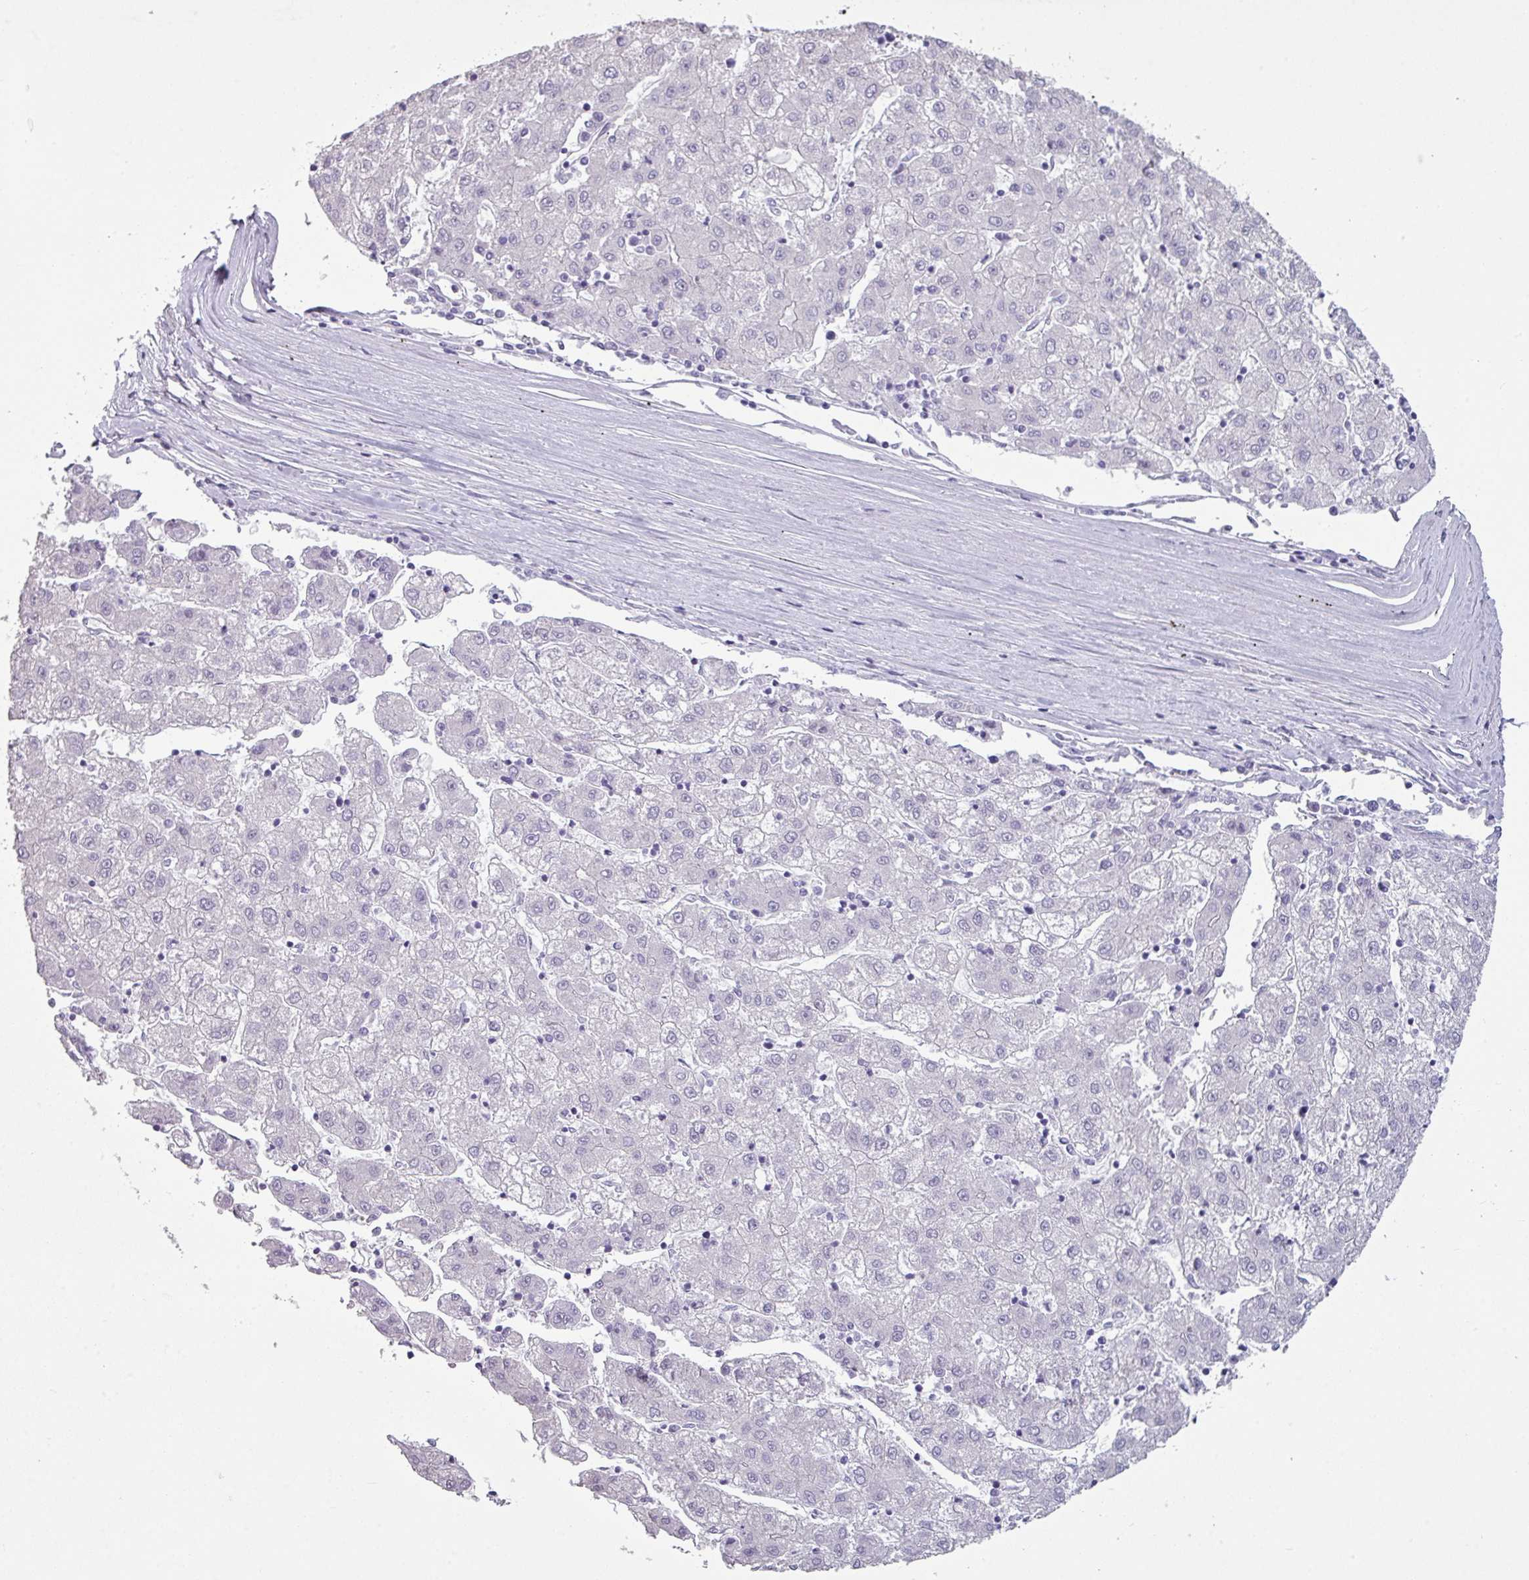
{"staining": {"intensity": "negative", "quantity": "none", "location": "none"}, "tissue": "liver cancer", "cell_type": "Tumor cells", "image_type": "cancer", "snomed": [{"axis": "morphology", "description": "Carcinoma, Hepatocellular, NOS"}, {"axis": "topography", "description": "Liver"}], "caption": "Tumor cells are negative for protein expression in human liver cancer.", "gene": "TTLL12", "patient": {"sex": "male", "age": 72}}